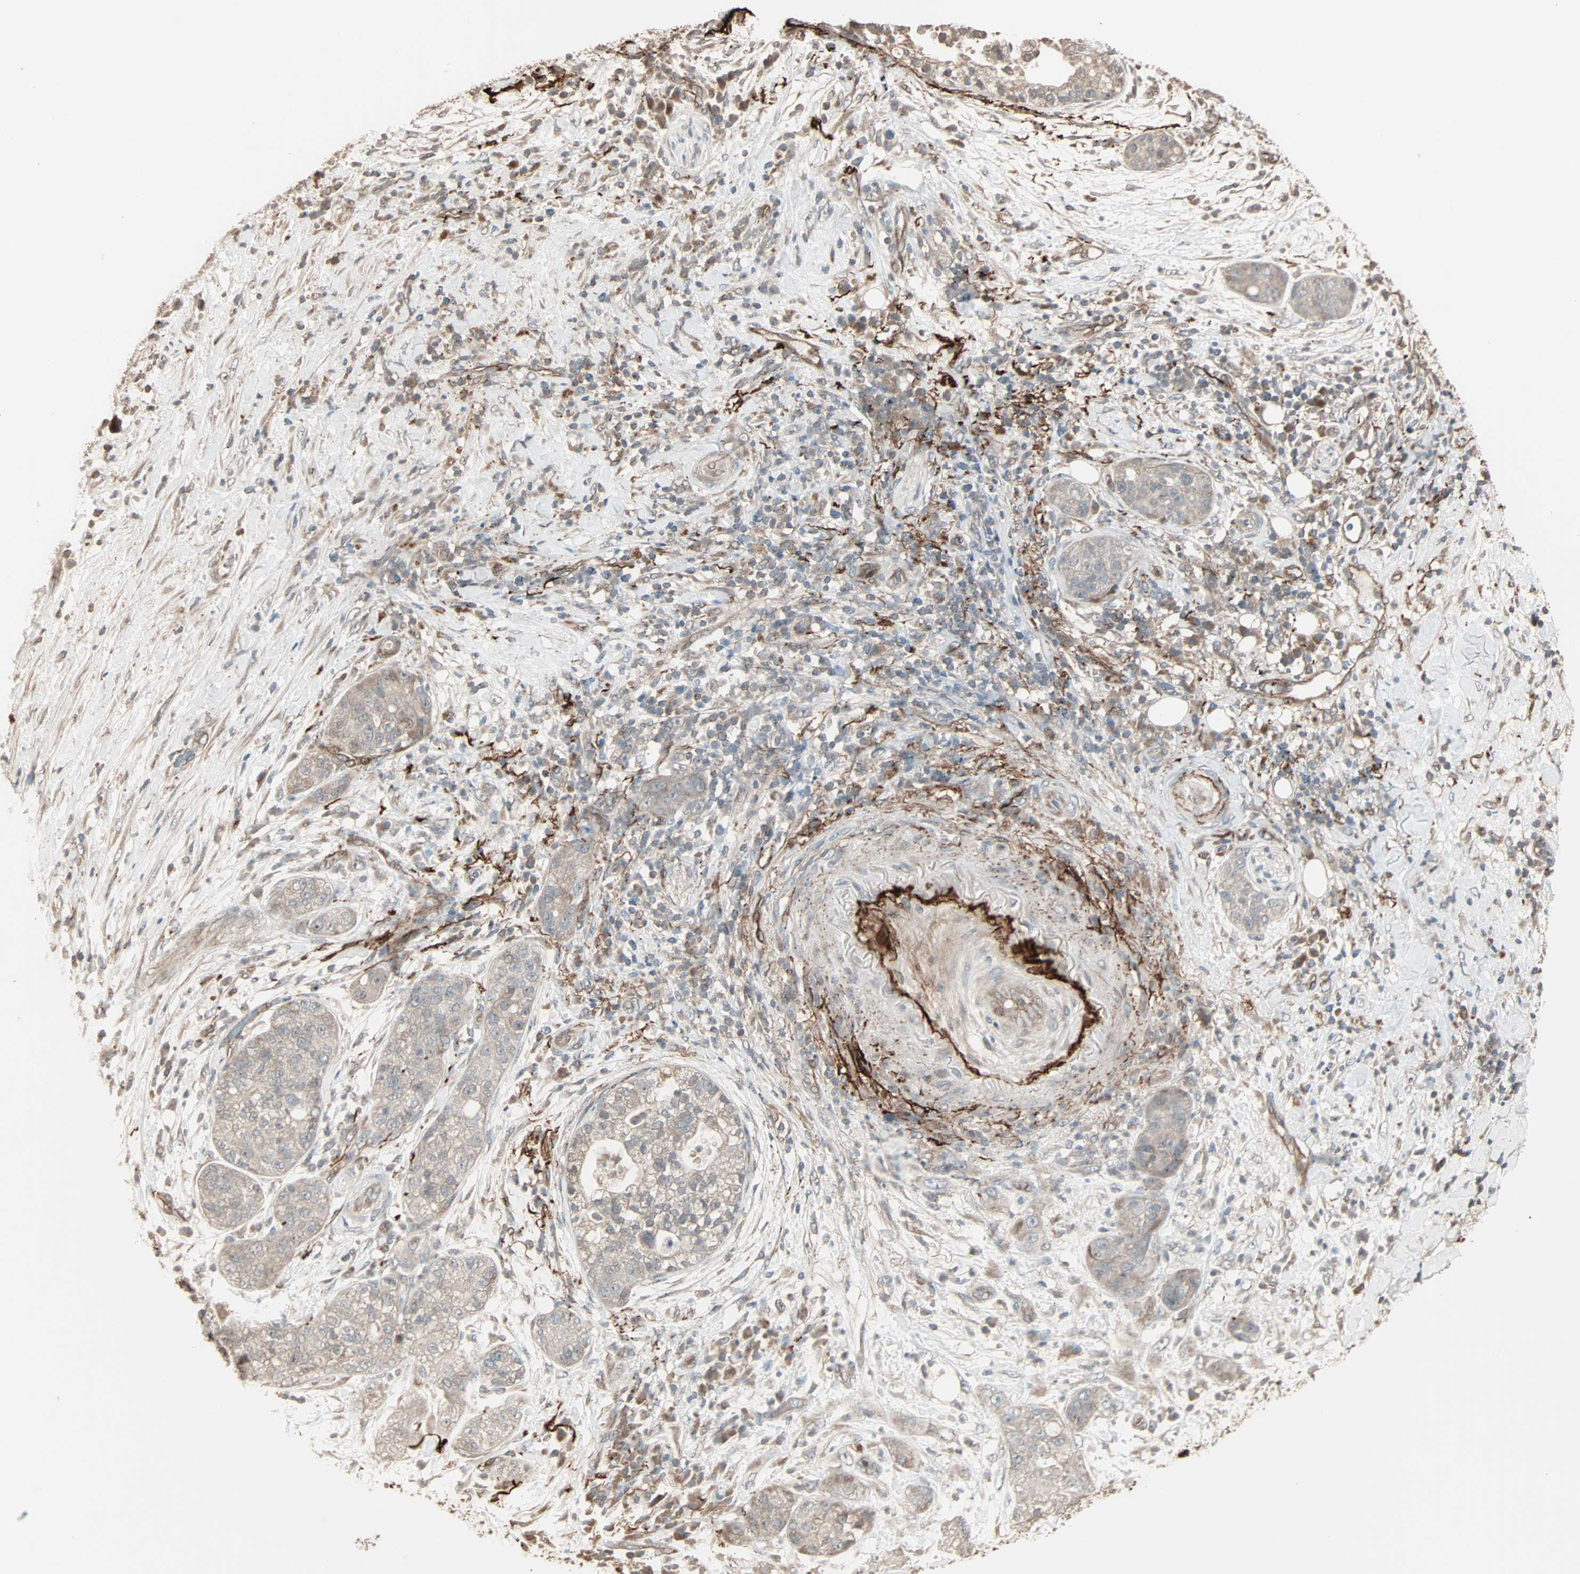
{"staining": {"intensity": "weak", "quantity": "25%-75%", "location": "cytoplasmic/membranous"}, "tissue": "pancreatic cancer", "cell_type": "Tumor cells", "image_type": "cancer", "snomed": [{"axis": "morphology", "description": "Adenocarcinoma, NOS"}, {"axis": "topography", "description": "Pancreas"}], "caption": "Human pancreatic cancer (adenocarcinoma) stained with a protein marker exhibits weak staining in tumor cells.", "gene": "CALCRL", "patient": {"sex": "female", "age": 78}}